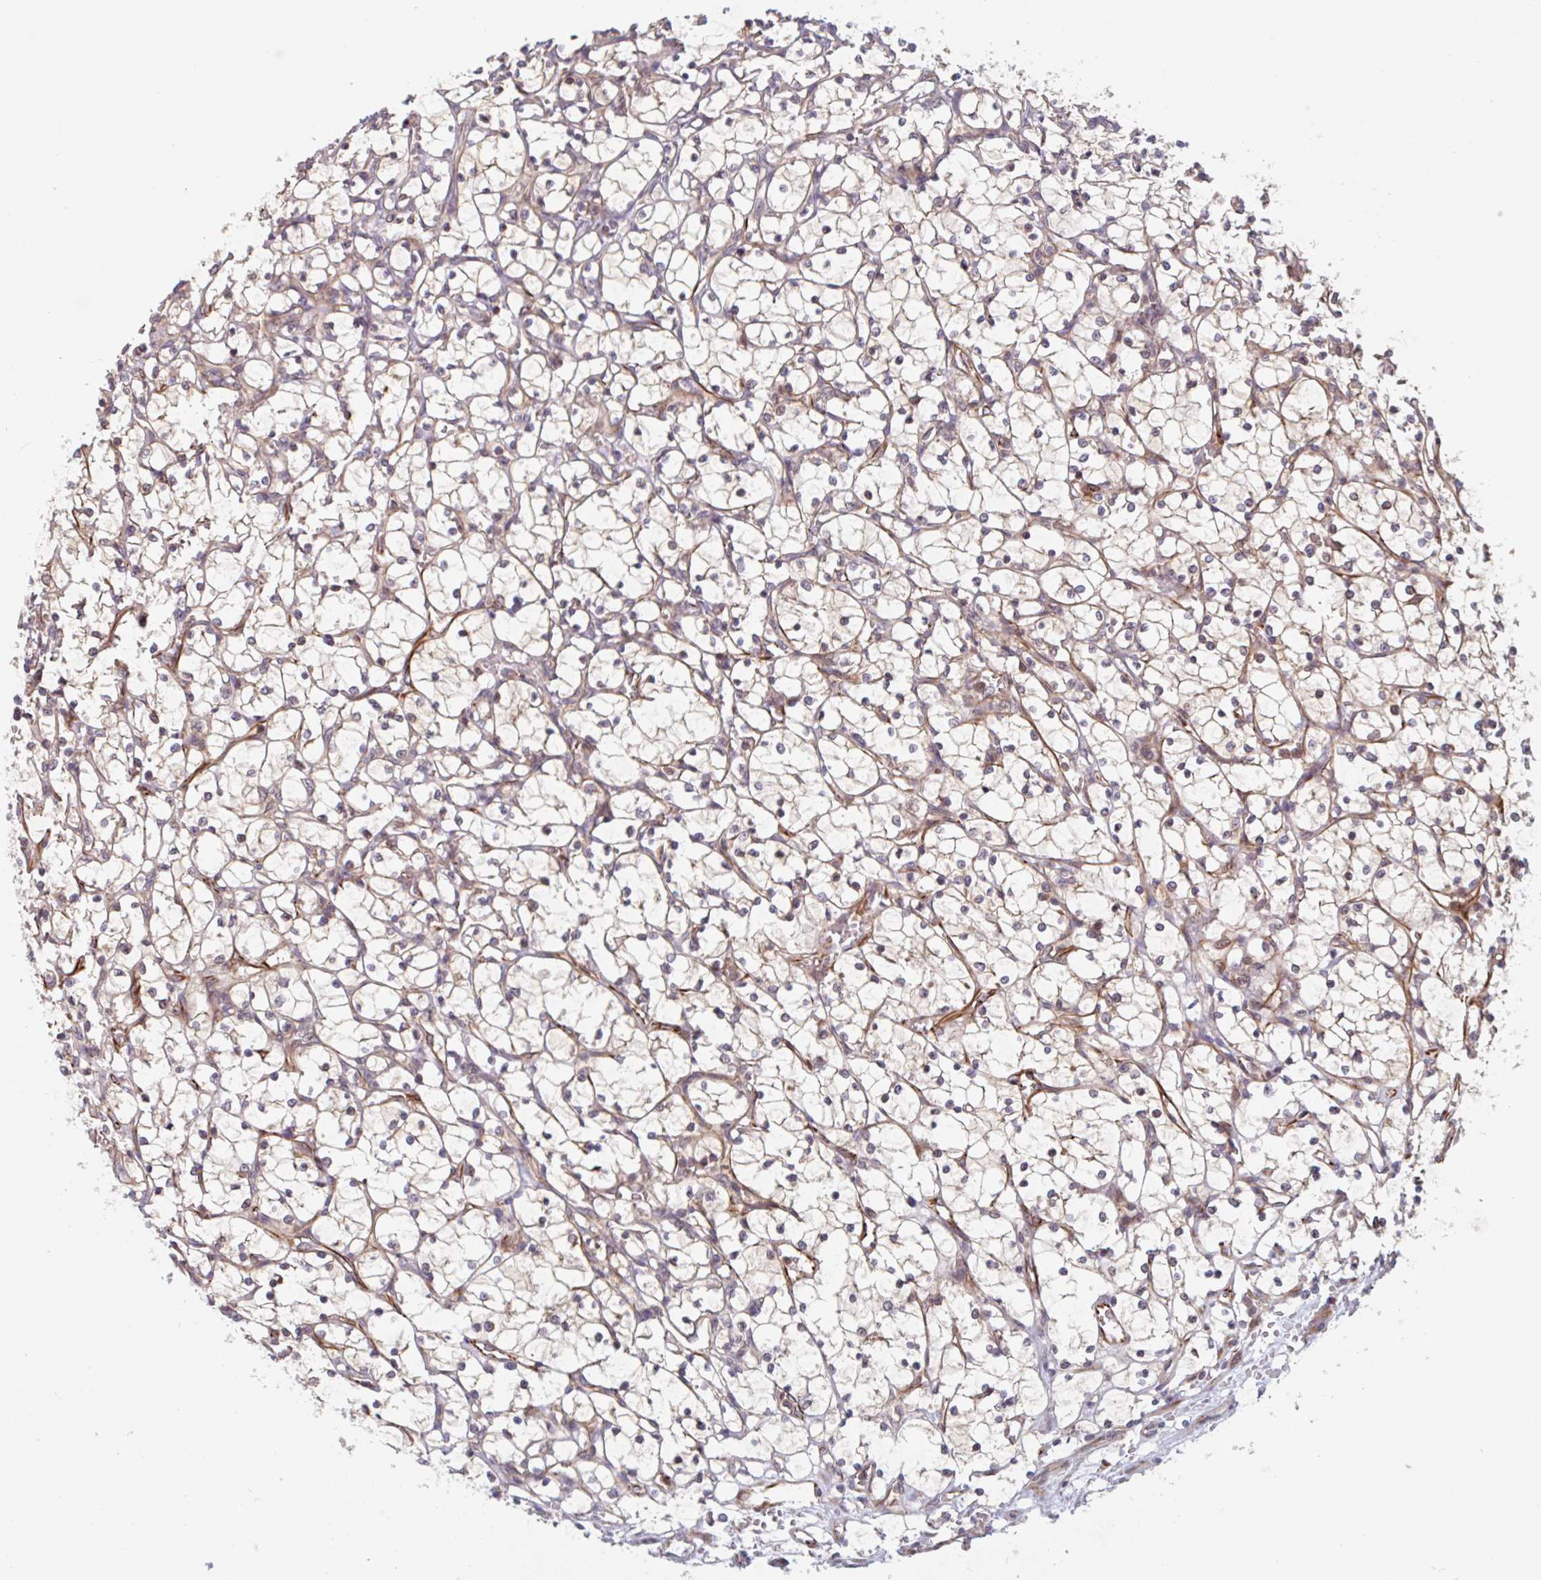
{"staining": {"intensity": "weak", "quantity": "<25%", "location": "cytoplasmic/membranous"}, "tissue": "renal cancer", "cell_type": "Tumor cells", "image_type": "cancer", "snomed": [{"axis": "morphology", "description": "Adenocarcinoma, NOS"}, {"axis": "topography", "description": "Kidney"}], "caption": "Renal cancer (adenocarcinoma) was stained to show a protein in brown. There is no significant staining in tumor cells.", "gene": "NUB1", "patient": {"sex": "female", "age": 69}}